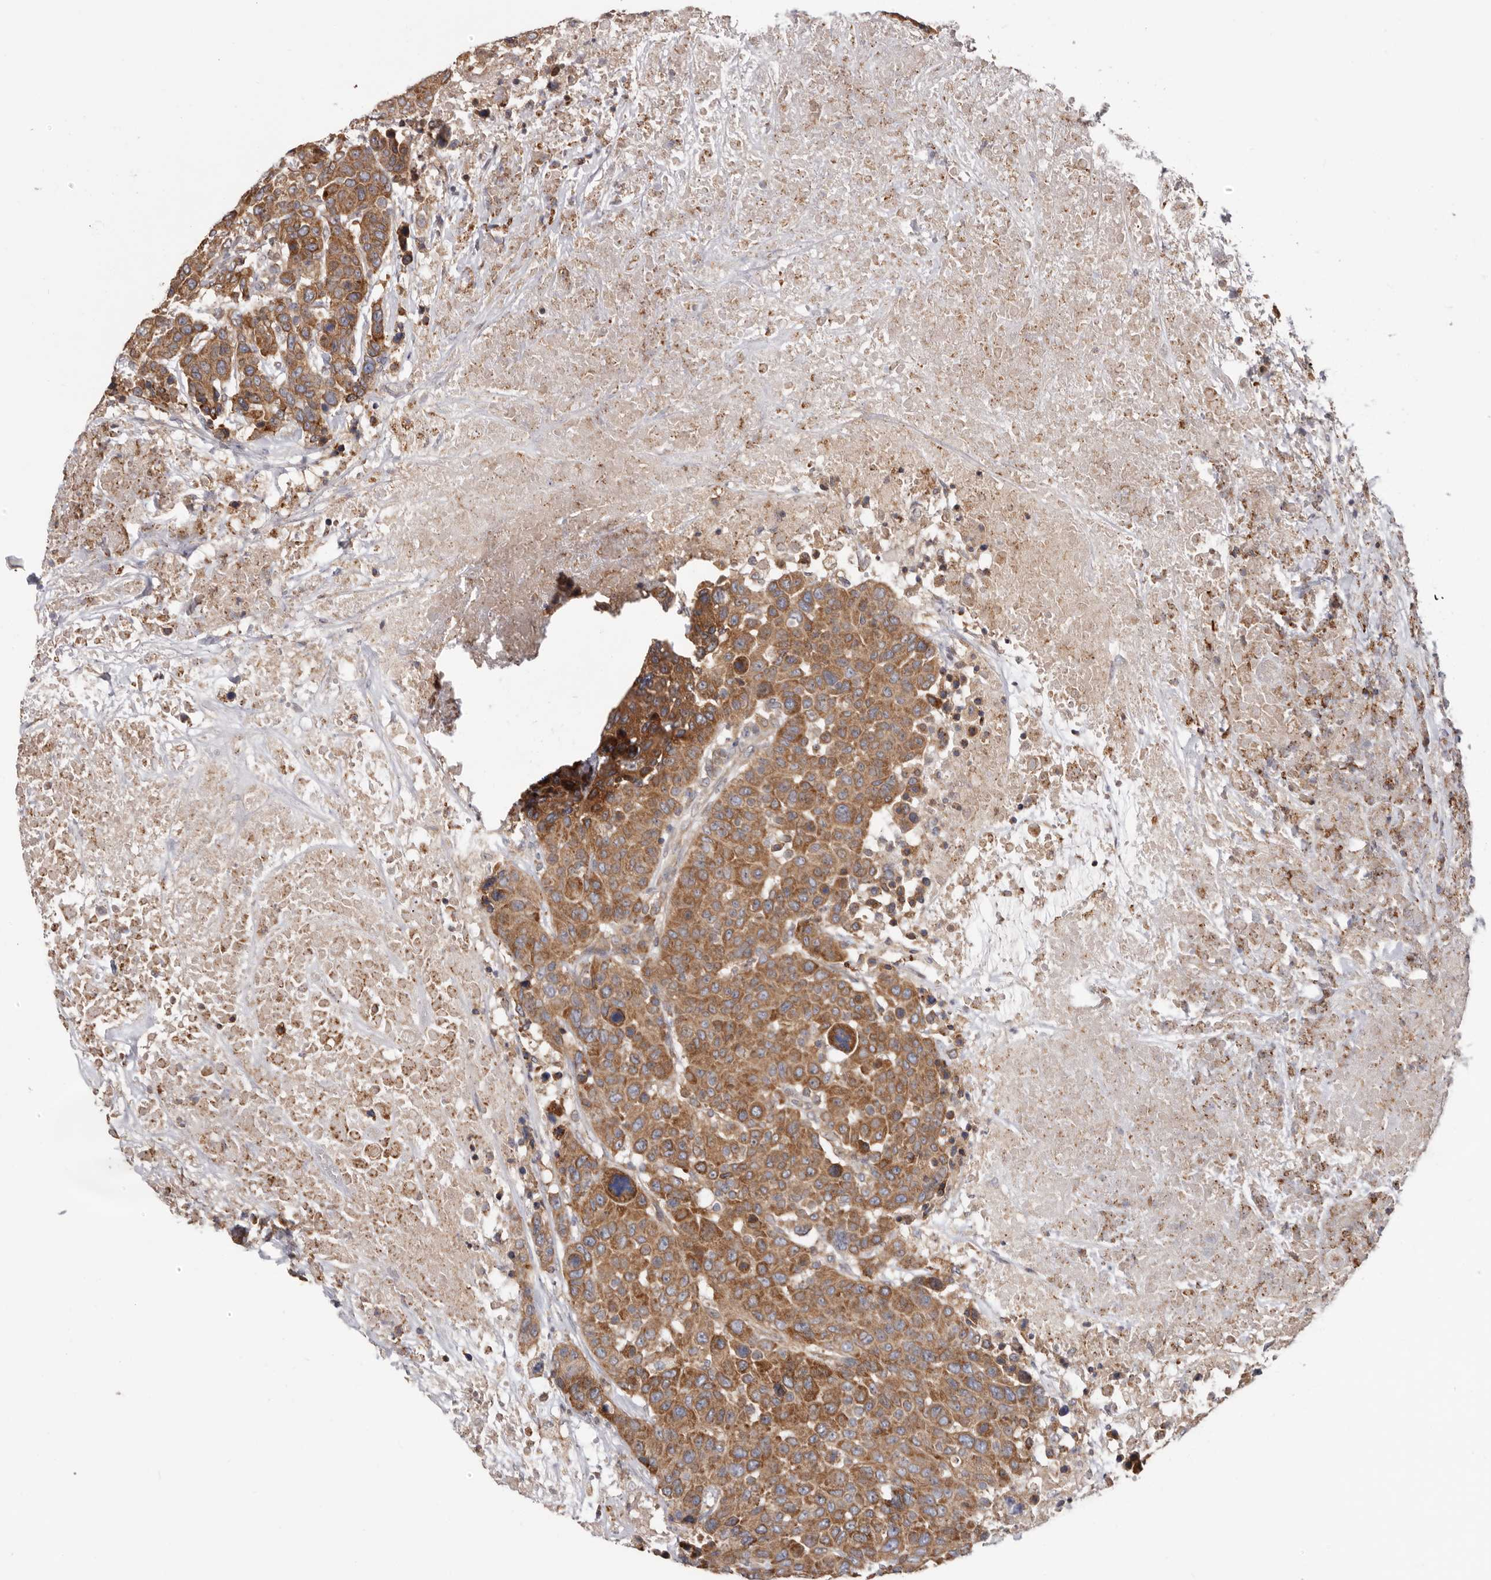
{"staining": {"intensity": "moderate", "quantity": ">75%", "location": "cytoplasmic/membranous"}, "tissue": "breast cancer", "cell_type": "Tumor cells", "image_type": "cancer", "snomed": [{"axis": "morphology", "description": "Duct carcinoma"}, {"axis": "topography", "description": "Breast"}], "caption": "Moderate cytoplasmic/membranous expression is seen in about >75% of tumor cells in invasive ductal carcinoma (breast).", "gene": "TMUB1", "patient": {"sex": "female", "age": 37}}